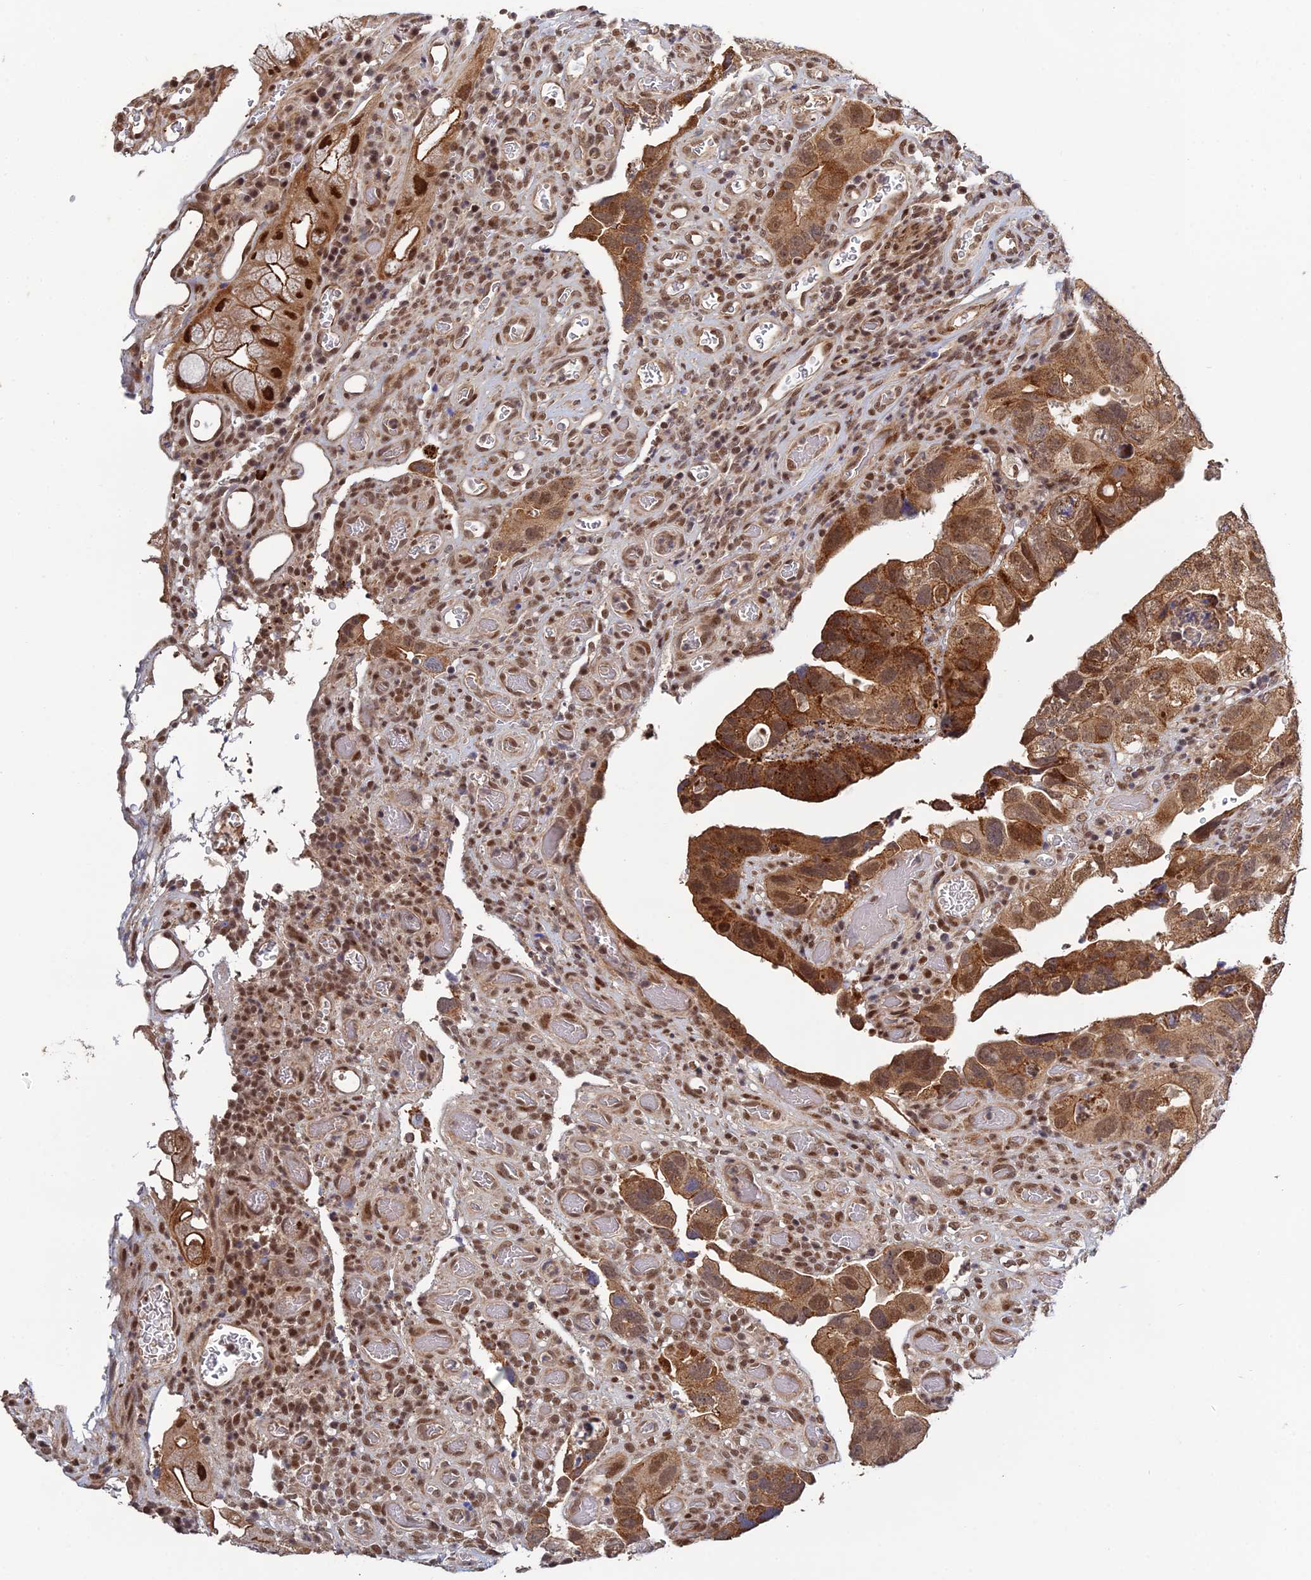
{"staining": {"intensity": "strong", "quantity": ">75%", "location": "cytoplasmic/membranous,nuclear"}, "tissue": "colorectal cancer", "cell_type": "Tumor cells", "image_type": "cancer", "snomed": [{"axis": "morphology", "description": "Adenocarcinoma, NOS"}, {"axis": "topography", "description": "Rectum"}], "caption": "A high-resolution photomicrograph shows immunohistochemistry staining of colorectal adenocarcinoma, which demonstrates strong cytoplasmic/membranous and nuclear positivity in approximately >75% of tumor cells. (IHC, brightfield microscopy, high magnification).", "gene": "ERCC5", "patient": {"sex": "male", "age": 63}}